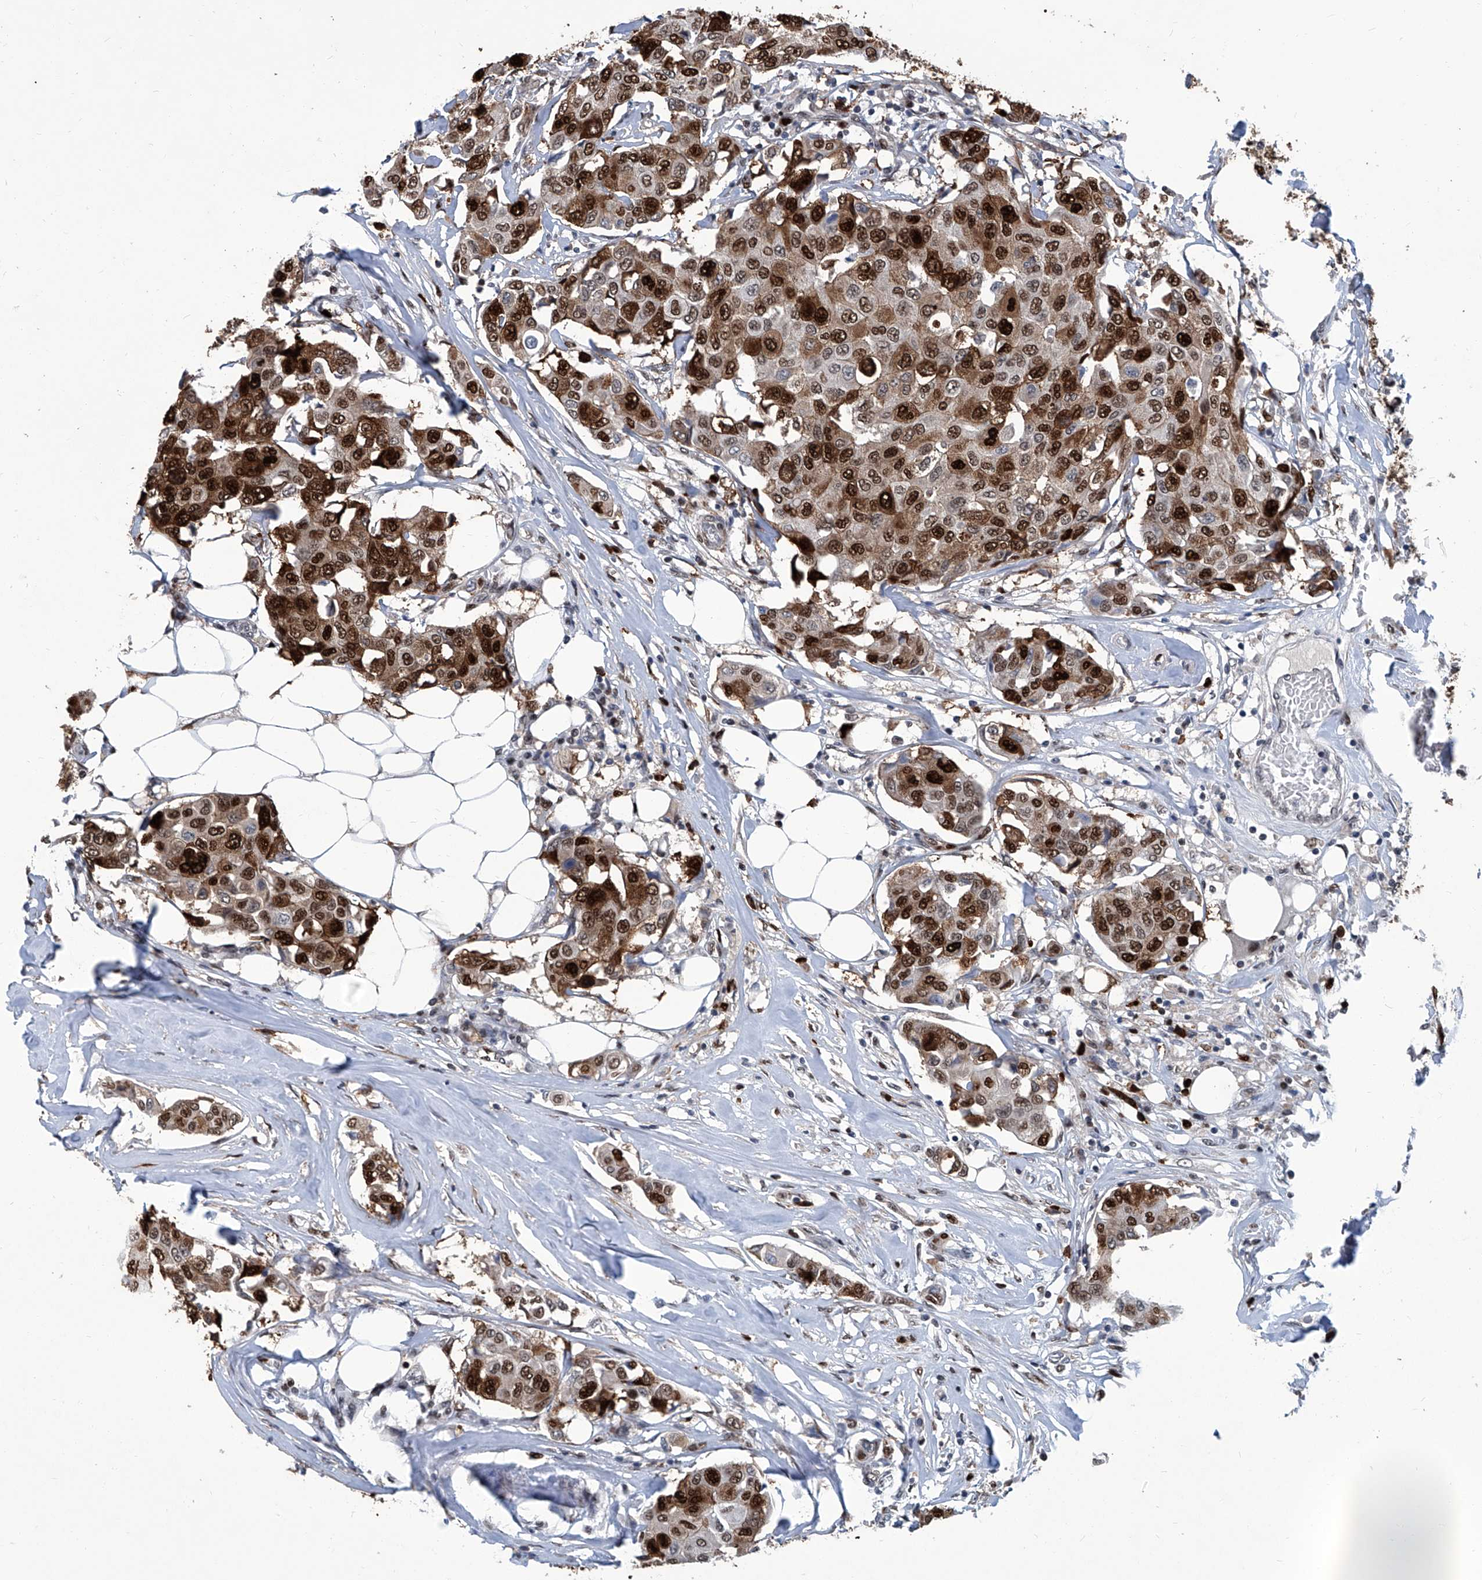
{"staining": {"intensity": "strong", "quantity": ">75%", "location": "cytoplasmic/membranous,nuclear"}, "tissue": "breast cancer", "cell_type": "Tumor cells", "image_type": "cancer", "snomed": [{"axis": "morphology", "description": "Duct carcinoma"}, {"axis": "topography", "description": "Breast"}], "caption": "This is an image of IHC staining of breast infiltrating ductal carcinoma, which shows strong positivity in the cytoplasmic/membranous and nuclear of tumor cells.", "gene": "PCNA", "patient": {"sex": "female", "age": 80}}